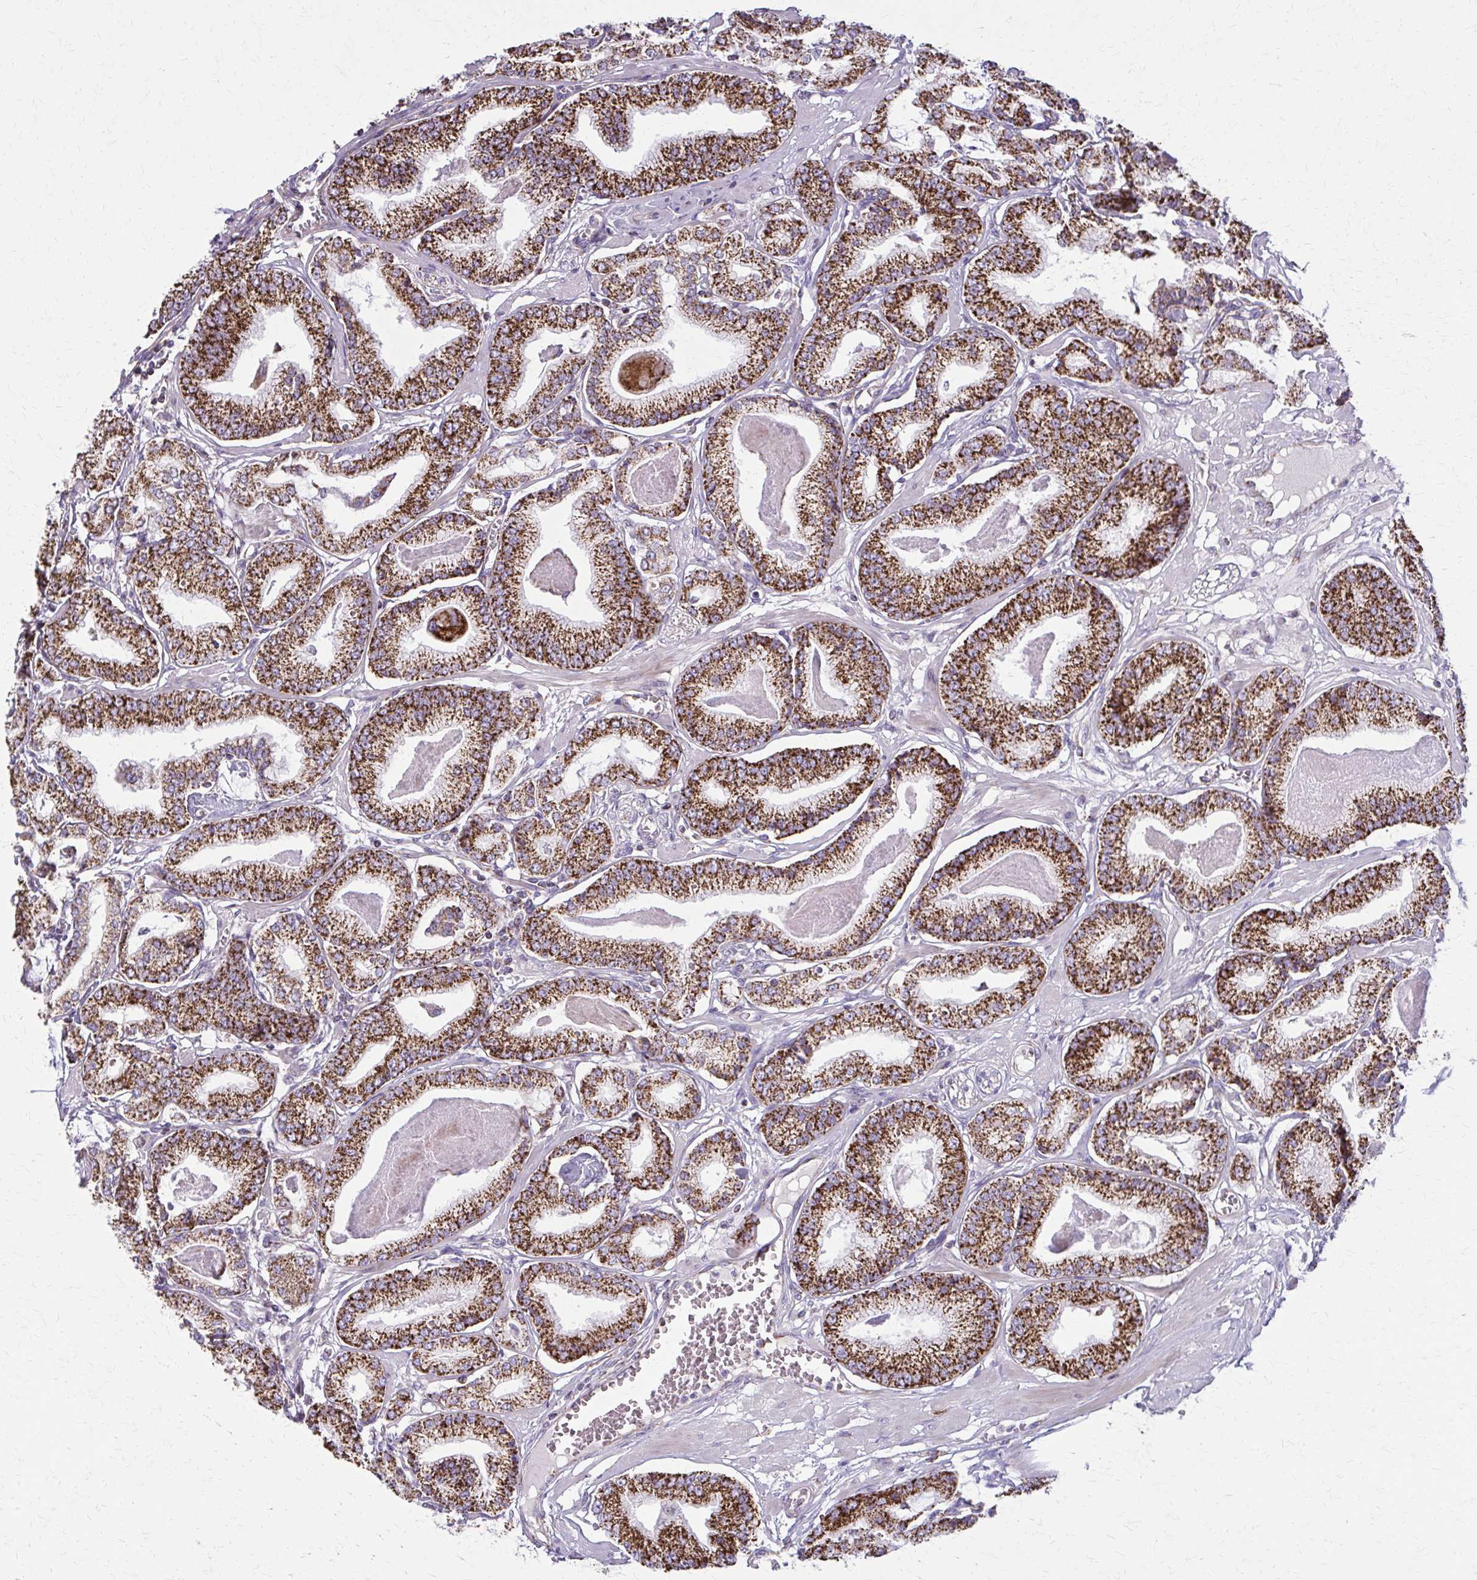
{"staining": {"intensity": "strong", "quantity": ">75%", "location": "cytoplasmic/membranous"}, "tissue": "prostate cancer", "cell_type": "Tumor cells", "image_type": "cancer", "snomed": [{"axis": "morphology", "description": "Adenocarcinoma, High grade"}, {"axis": "topography", "description": "Prostate"}], "caption": "Prostate cancer stained with DAB (3,3'-diaminobenzidine) IHC demonstrates high levels of strong cytoplasmic/membranous positivity in approximately >75% of tumor cells.", "gene": "TVP23A", "patient": {"sex": "male", "age": 71}}